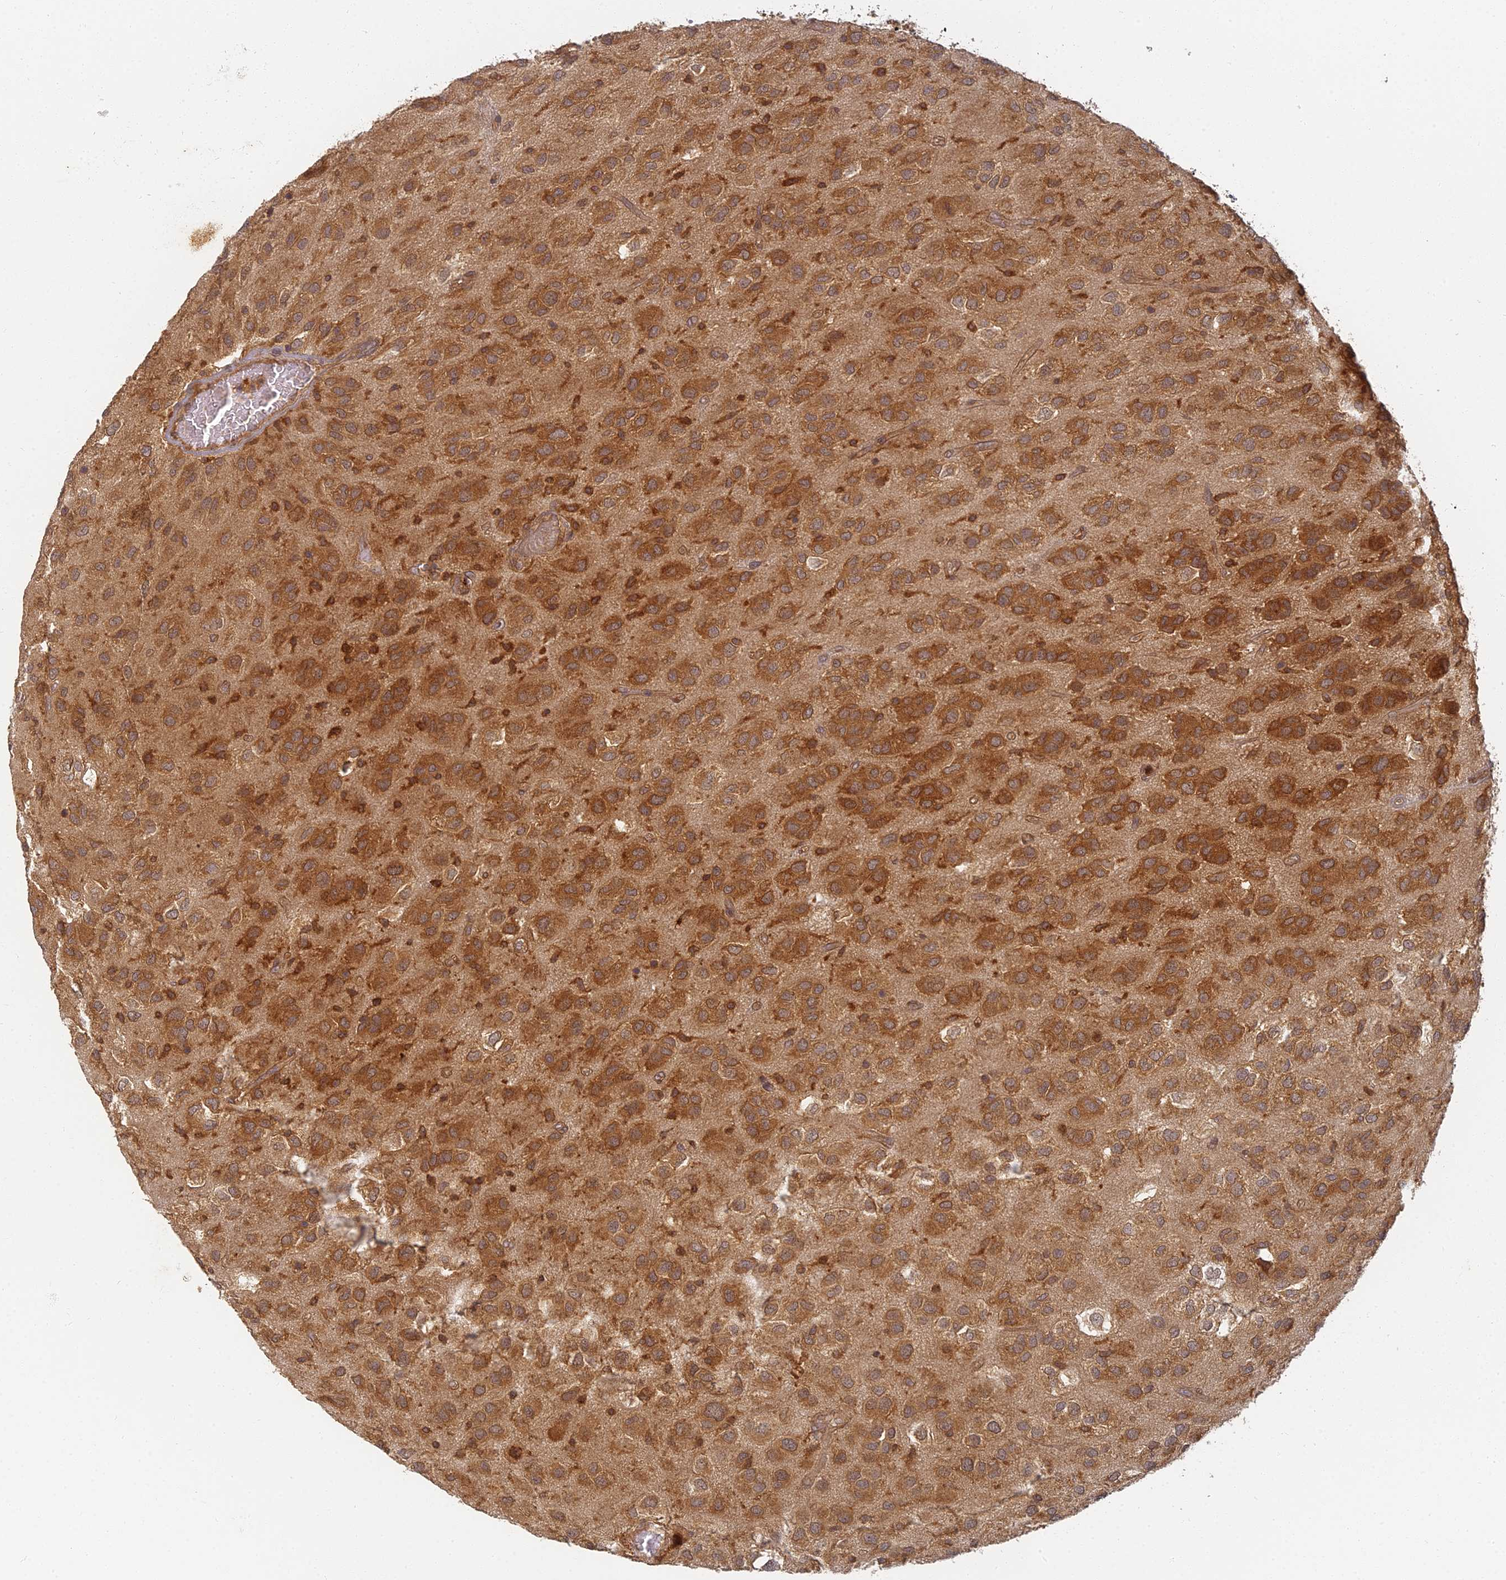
{"staining": {"intensity": "strong", "quantity": "25%-75%", "location": "cytoplasmic/membranous"}, "tissue": "glioma", "cell_type": "Tumor cells", "image_type": "cancer", "snomed": [{"axis": "morphology", "description": "Glioma, malignant, Low grade"}, {"axis": "topography", "description": "Brain"}], "caption": "Immunohistochemical staining of malignant low-grade glioma shows strong cytoplasmic/membranous protein expression in about 25%-75% of tumor cells. (brown staining indicates protein expression, while blue staining denotes nuclei).", "gene": "INO80D", "patient": {"sex": "male", "age": 66}}